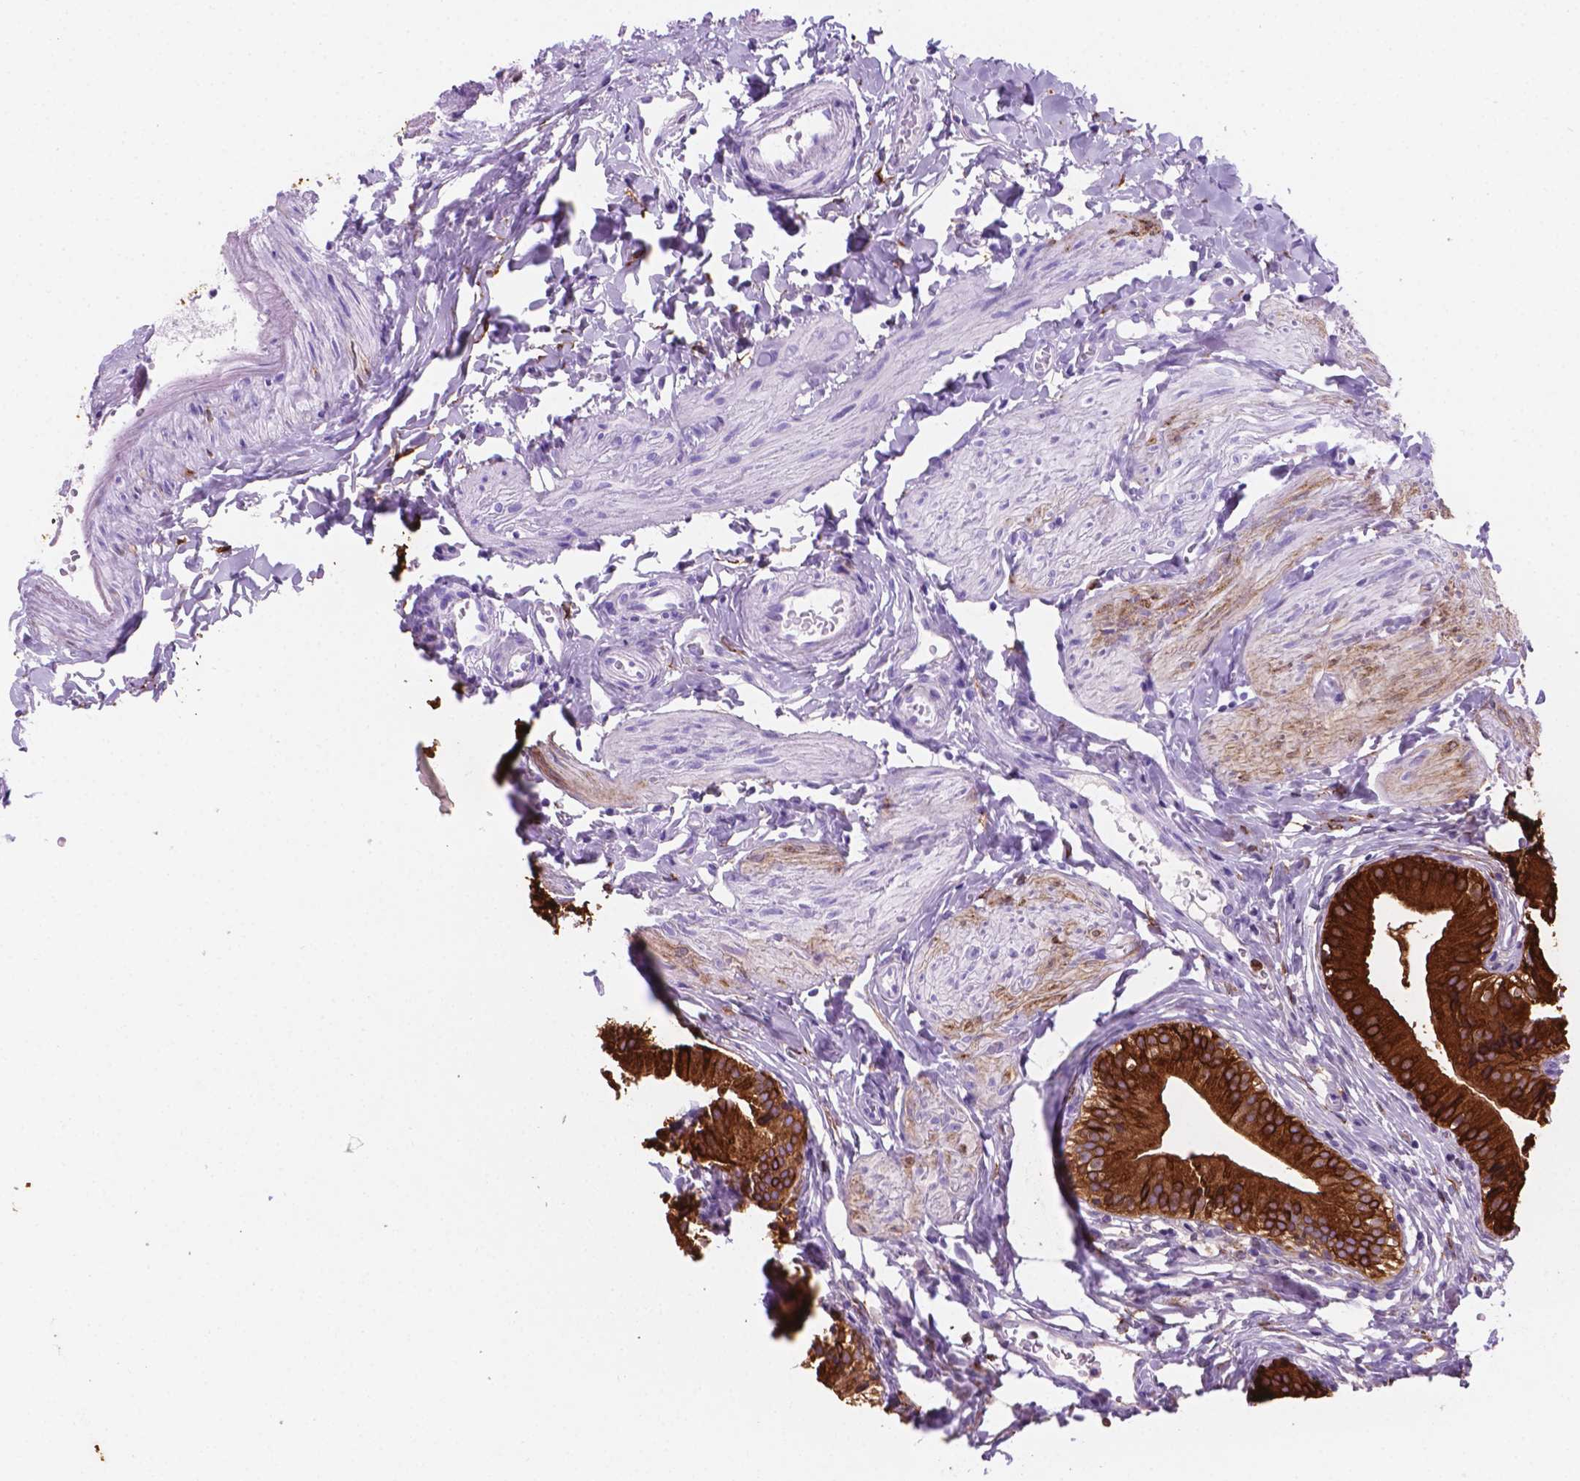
{"staining": {"intensity": "strong", "quantity": ">75%", "location": "cytoplasmic/membranous"}, "tissue": "gallbladder", "cell_type": "Glandular cells", "image_type": "normal", "snomed": [{"axis": "morphology", "description": "Normal tissue, NOS"}, {"axis": "topography", "description": "Gallbladder"}], "caption": "Glandular cells demonstrate high levels of strong cytoplasmic/membranous positivity in about >75% of cells in normal gallbladder.", "gene": "MACF1", "patient": {"sex": "female", "age": 47}}